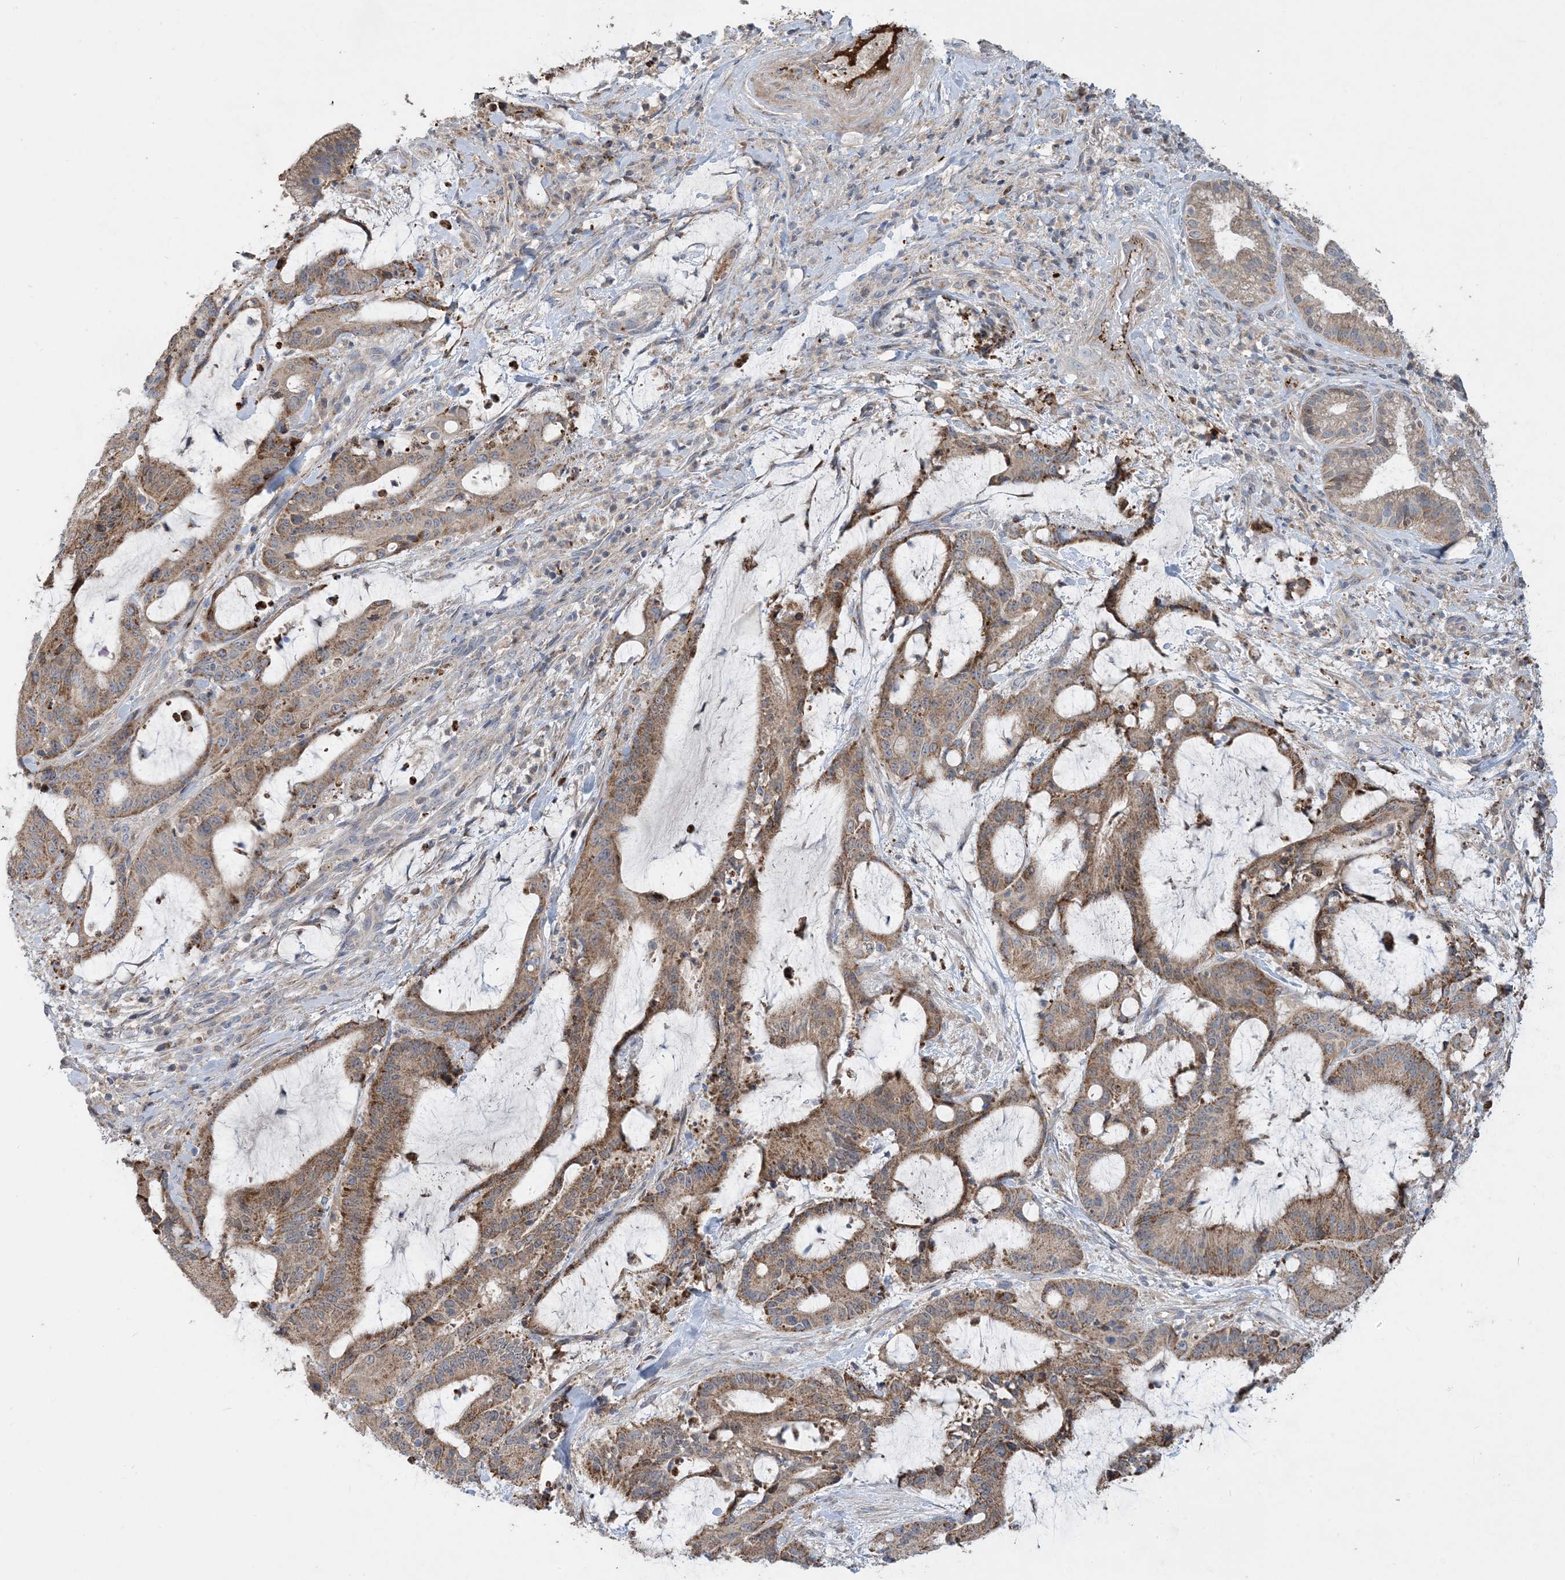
{"staining": {"intensity": "moderate", "quantity": ">75%", "location": "cytoplasmic/membranous"}, "tissue": "liver cancer", "cell_type": "Tumor cells", "image_type": "cancer", "snomed": [{"axis": "morphology", "description": "Normal tissue, NOS"}, {"axis": "morphology", "description": "Cholangiocarcinoma"}, {"axis": "topography", "description": "Liver"}, {"axis": "topography", "description": "Peripheral nerve tissue"}], "caption": "The immunohistochemical stain shows moderate cytoplasmic/membranous staining in tumor cells of liver cancer tissue.", "gene": "ECHDC1", "patient": {"sex": "female", "age": 73}}